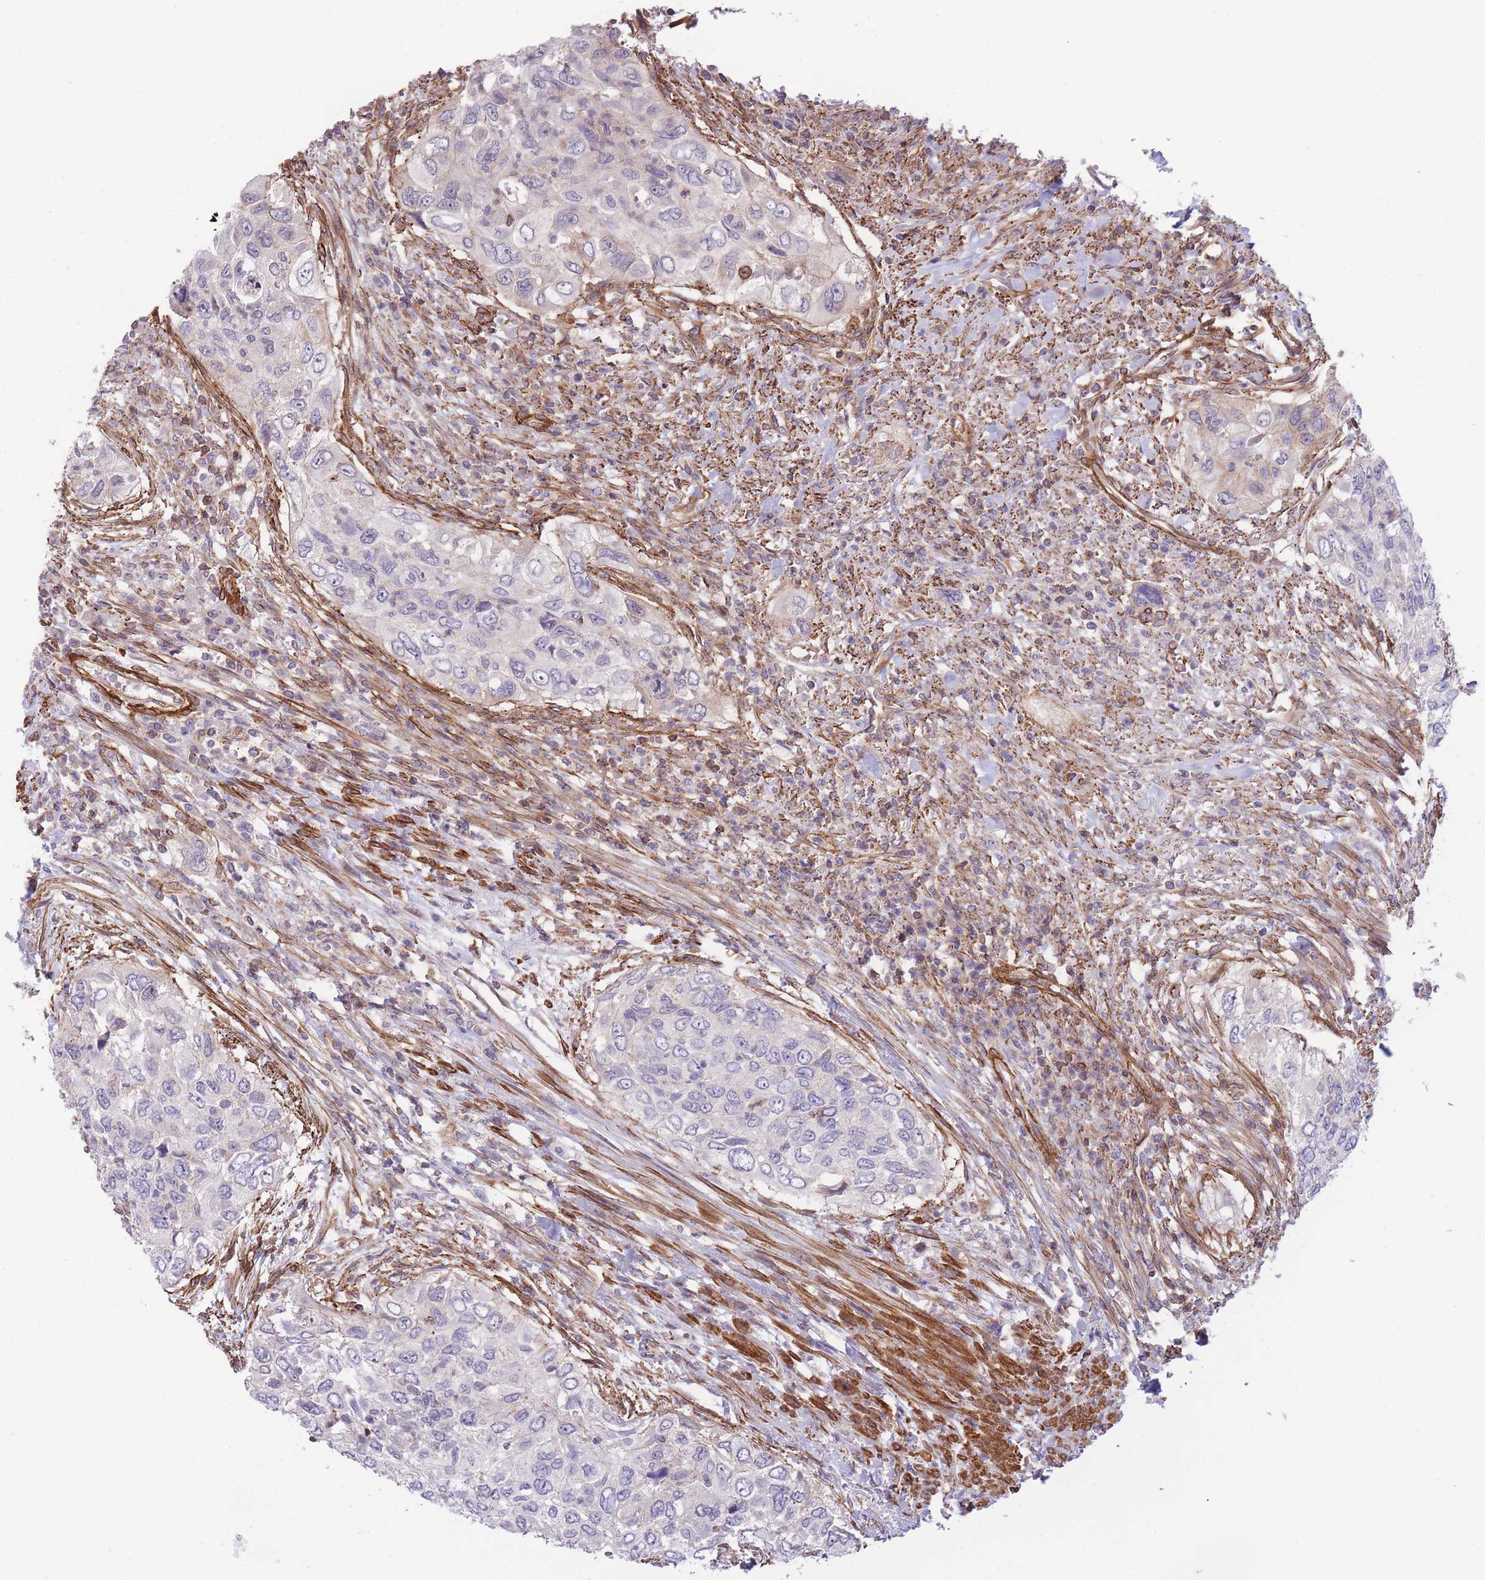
{"staining": {"intensity": "negative", "quantity": "none", "location": "none"}, "tissue": "urothelial cancer", "cell_type": "Tumor cells", "image_type": "cancer", "snomed": [{"axis": "morphology", "description": "Urothelial carcinoma, High grade"}, {"axis": "topography", "description": "Urinary bladder"}], "caption": "A micrograph of urothelial cancer stained for a protein displays no brown staining in tumor cells.", "gene": "CDC25B", "patient": {"sex": "female", "age": 60}}